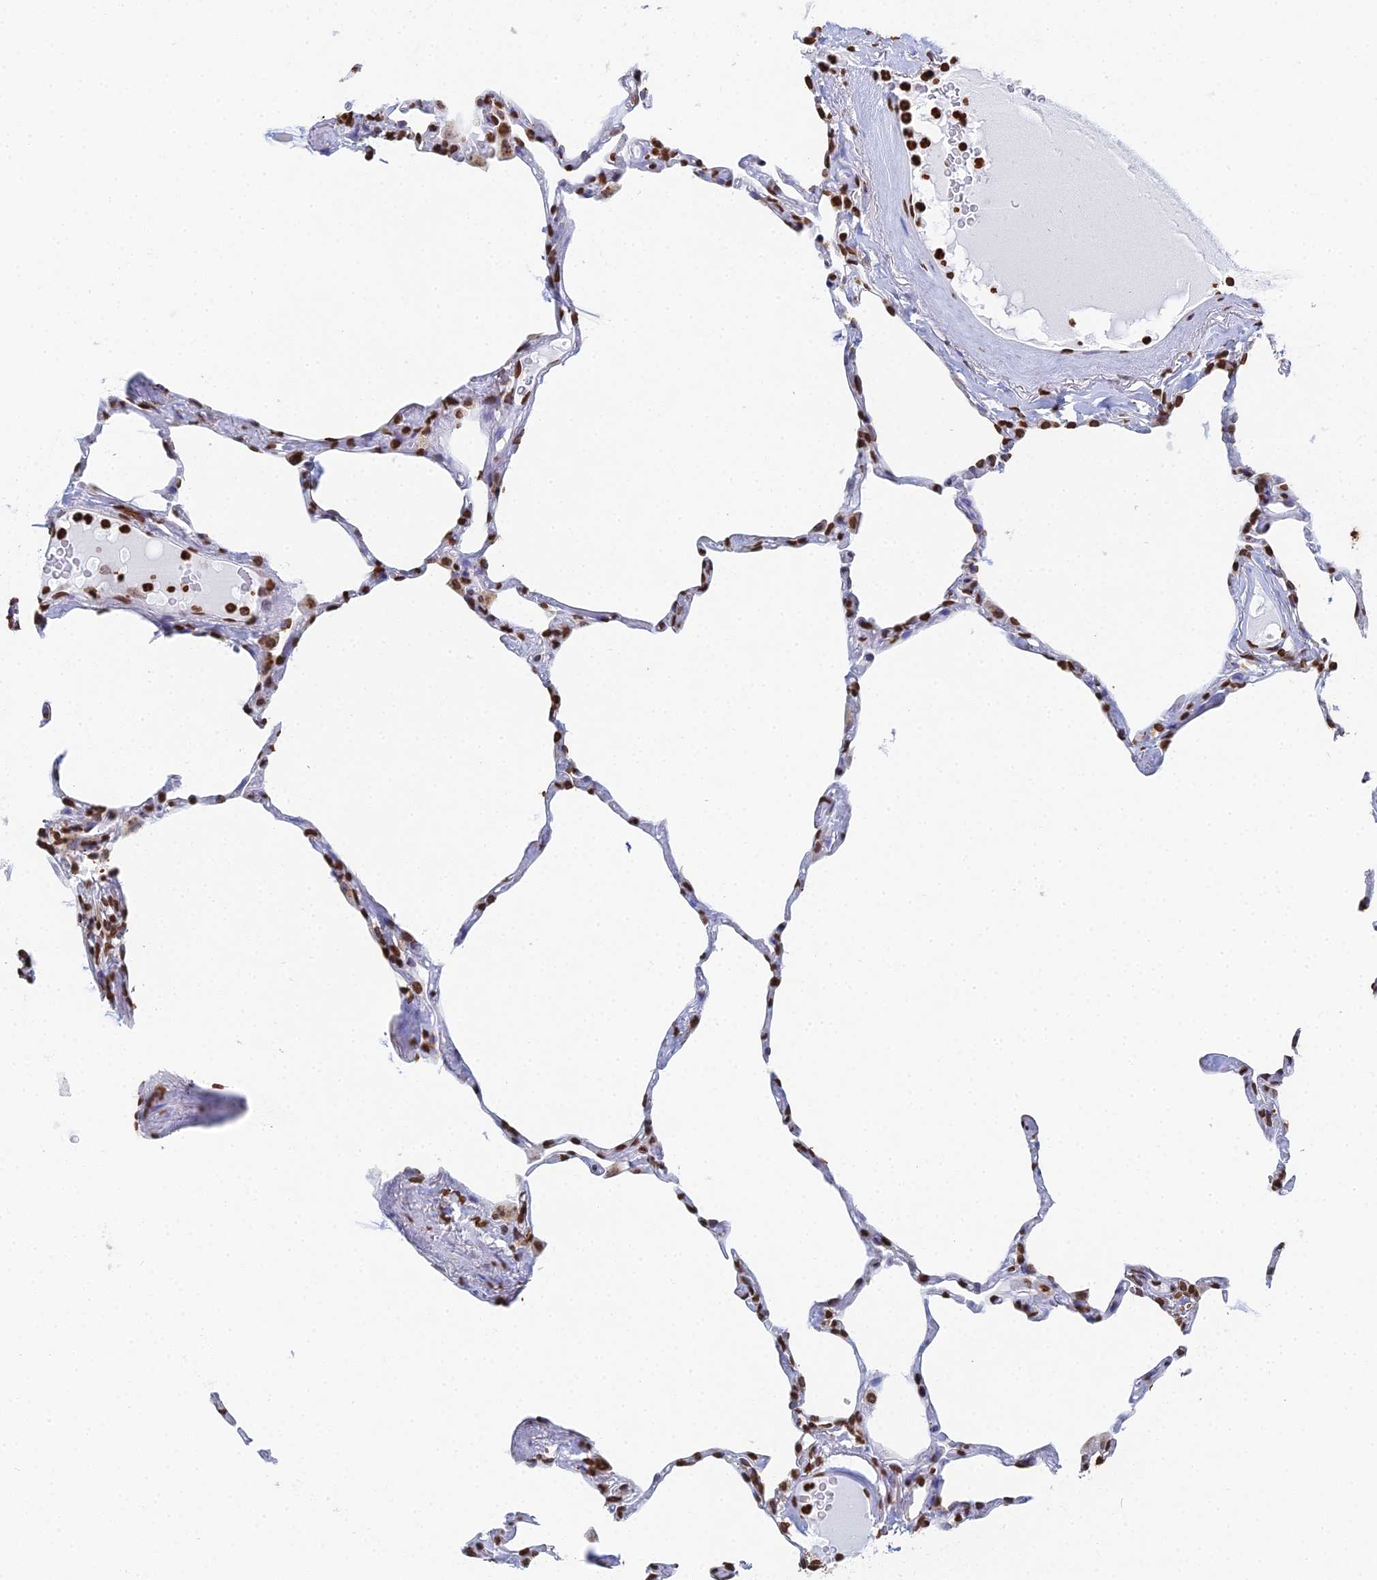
{"staining": {"intensity": "moderate", "quantity": ">75%", "location": "nuclear"}, "tissue": "lung", "cell_type": "Alveolar cells", "image_type": "normal", "snomed": [{"axis": "morphology", "description": "Normal tissue, NOS"}, {"axis": "topography", "description": "Lung"}], "caption": "This is a histology image of immunohistochemistry (IHC) staining of benign lung, which shows moderate positivity in the nuclear of alveolar cells.", "gene": "GBP3", "patient": {"sex": "male", "age": 65}}